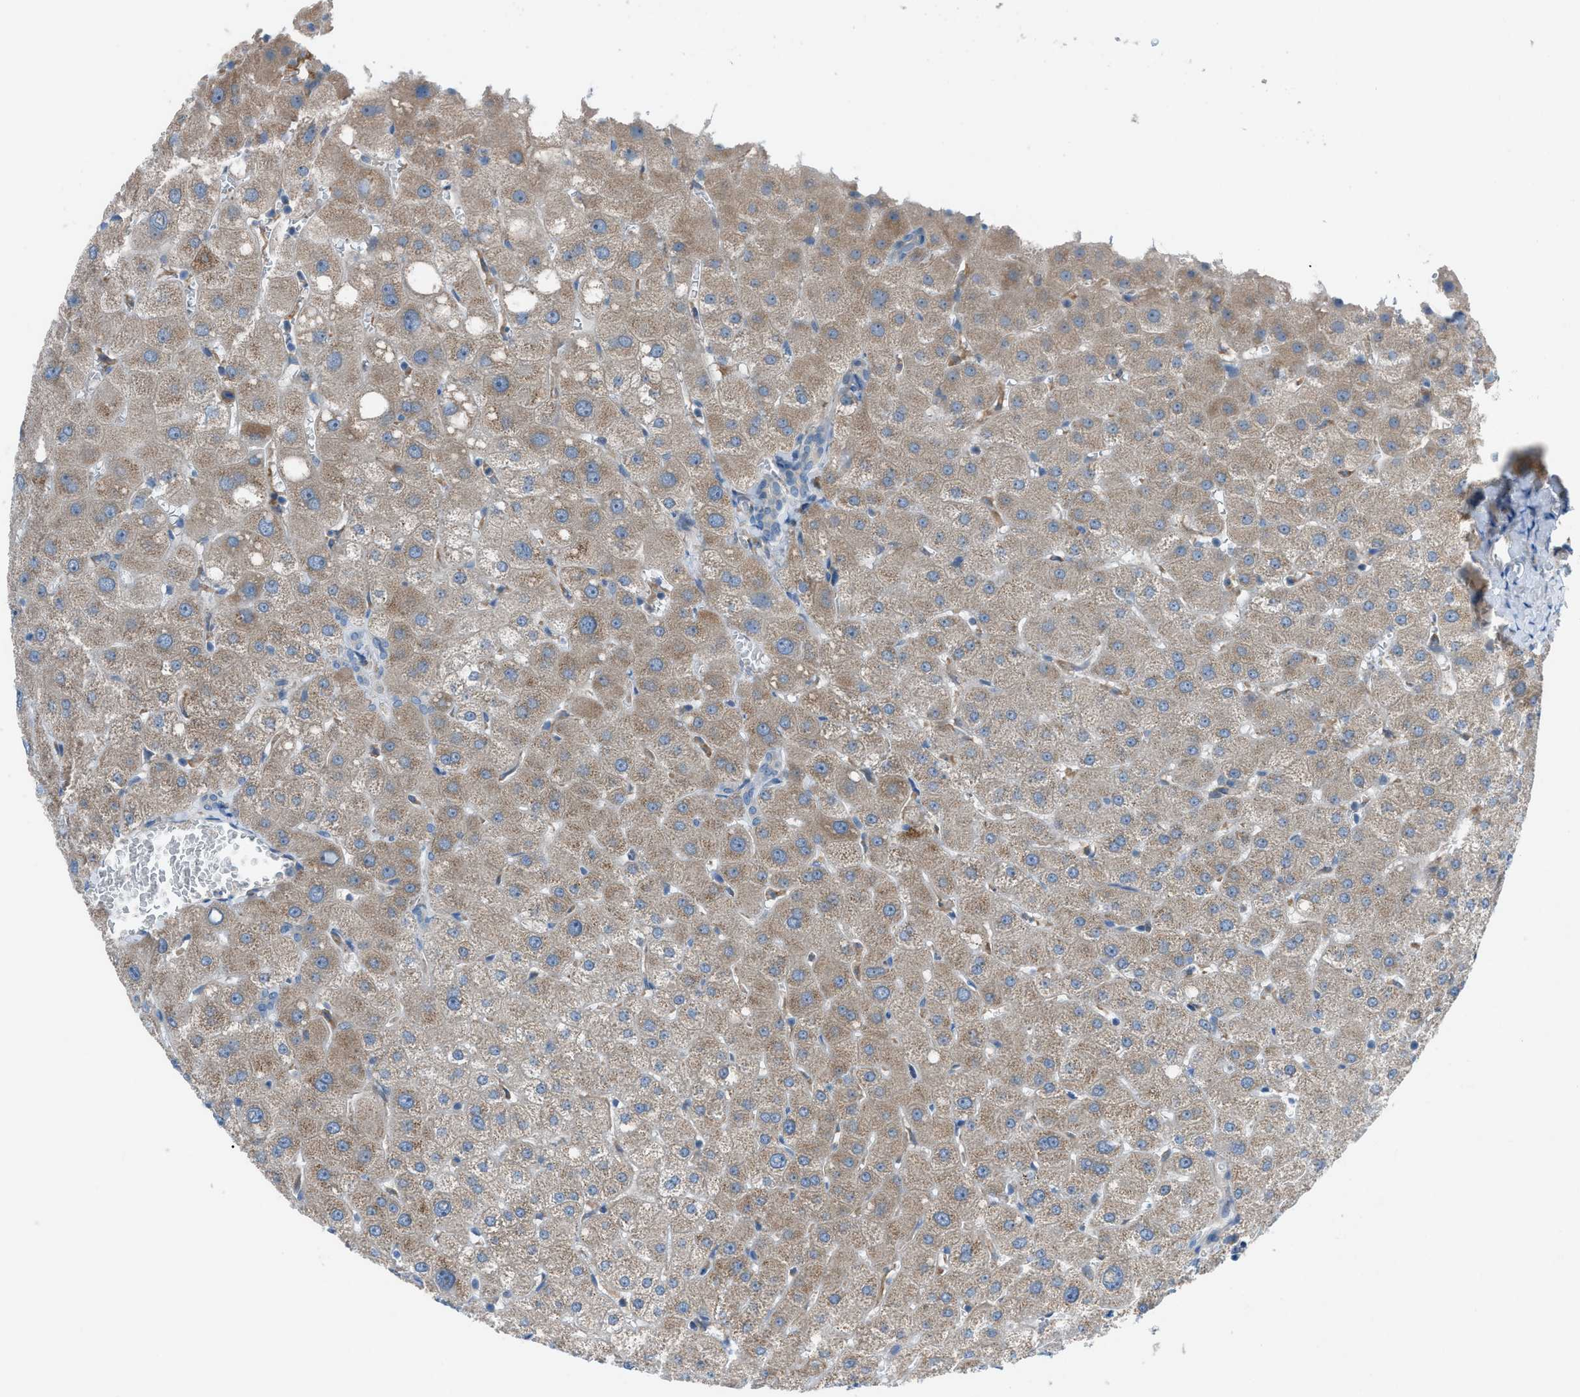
{"staining": {"intensity": "negative", "quantity": "none", "location": "none"}, "tissue": "liver", "cell_type": "Cholangiocytes", "image_type": "normal", "snomed": [{"axis": "morphology", "description": "Normal tissue, NOS"}, {"axis": "topography", "description": "Liver"}], "caption": "Protein analysis of unremarkable liver reveals no significant positivity in cholangiocytes.", "gene": "HEG1", "patient": {"sex": "male", "age": 73}}